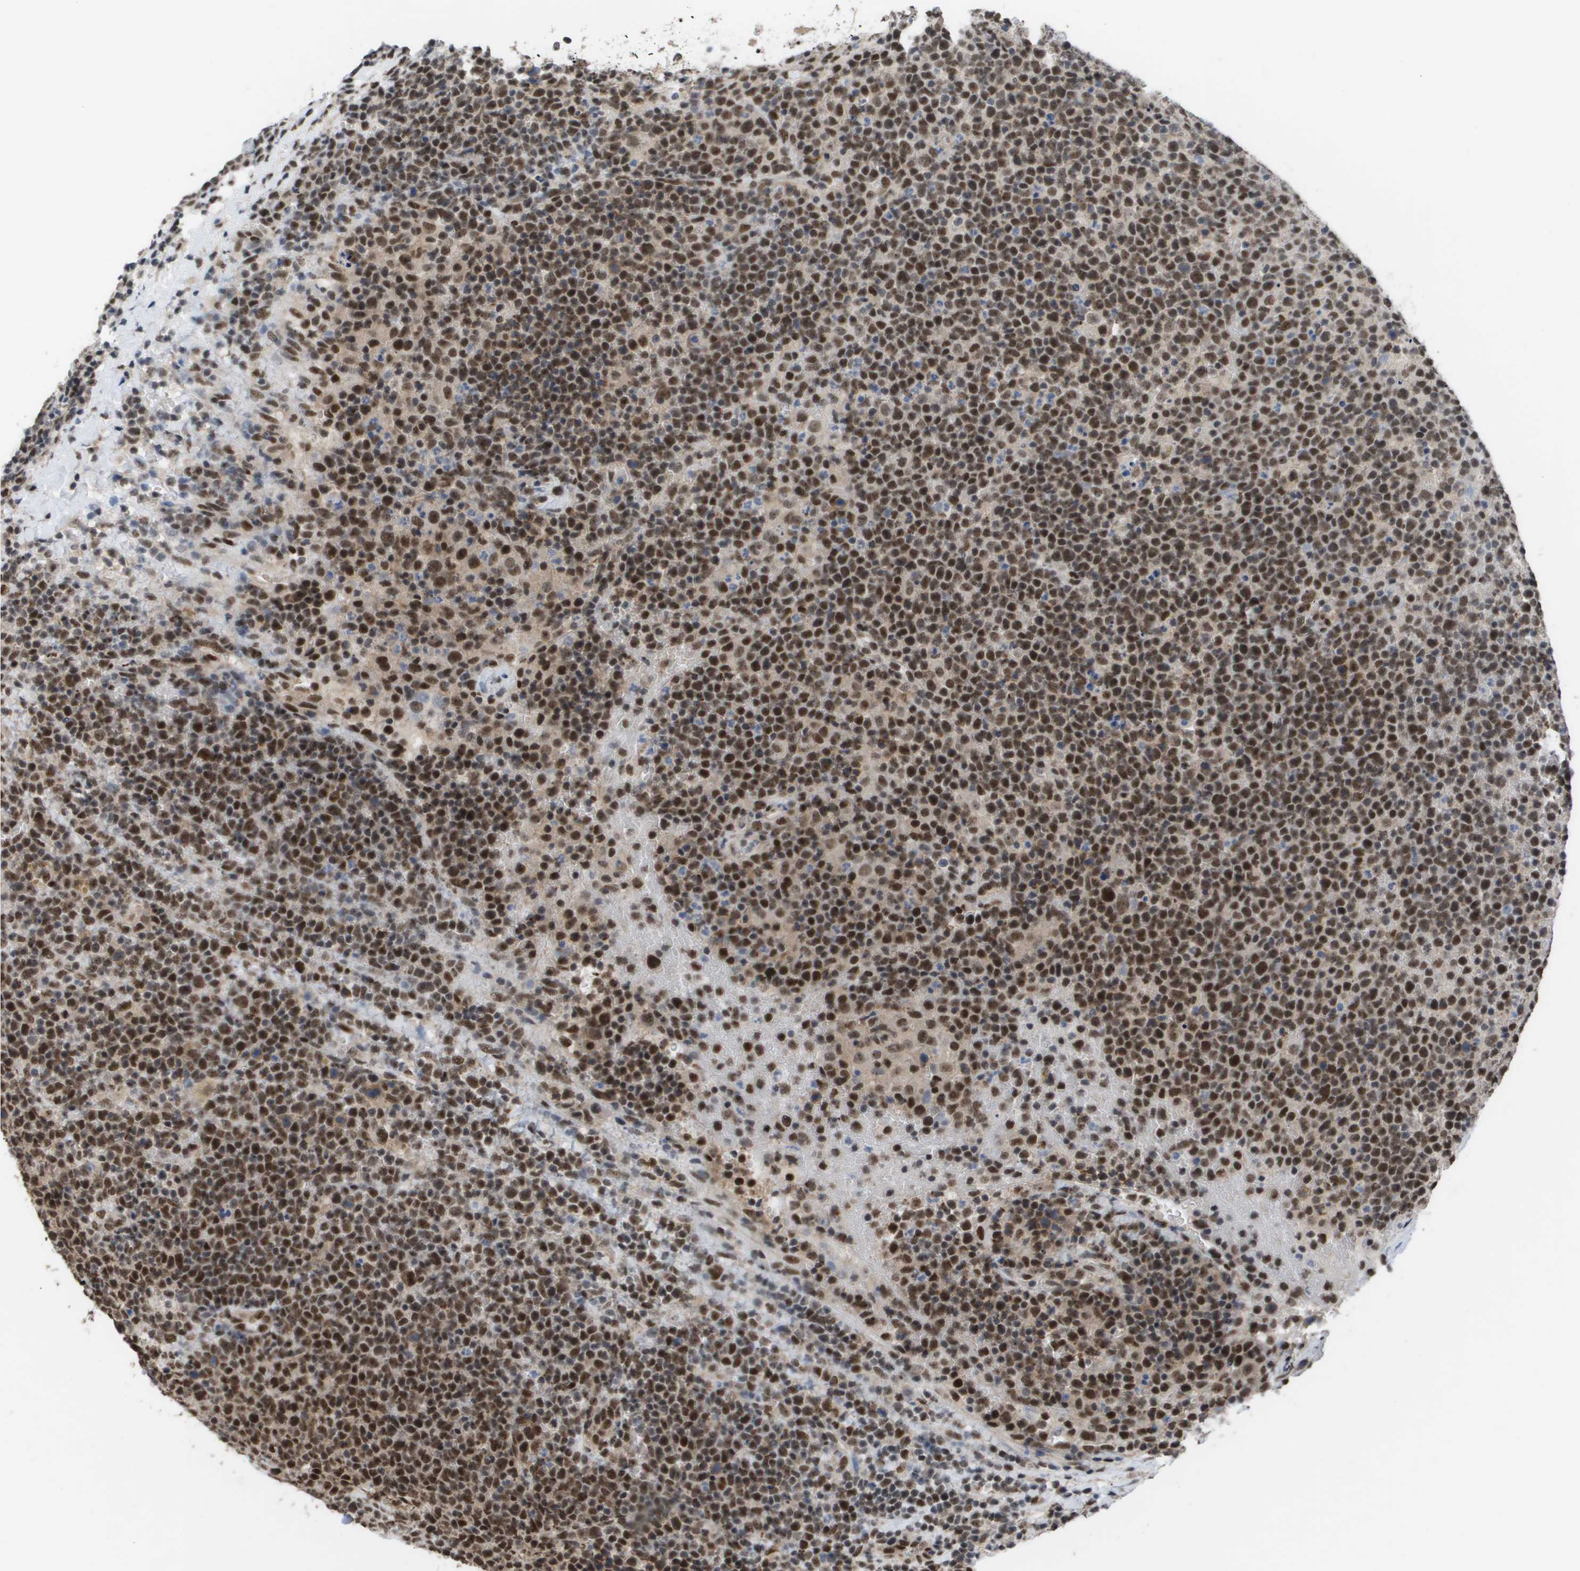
{"staining": {"intensity": "strong", "quantity": ">75%", "location": "nuclear"}, "tissue": "lymphoma", "cell_type": "Tumor cells", "image_type": "cancer", "snomed": [{"axis": "morphology", "description": "Malignant lymphoma, non-Hodgkin's type, High grade"}, {"axis": "topography", "description": "Lymph node"}], "caption": "This is an image of immunohistochemistry staining of malignant lymphoma, non-Hodgkin's type (high-grade), which shows strong staining in the nuclear of tumor cells.", "gene": "CDT1", "patient": {"sex": "male", "age": 61}}